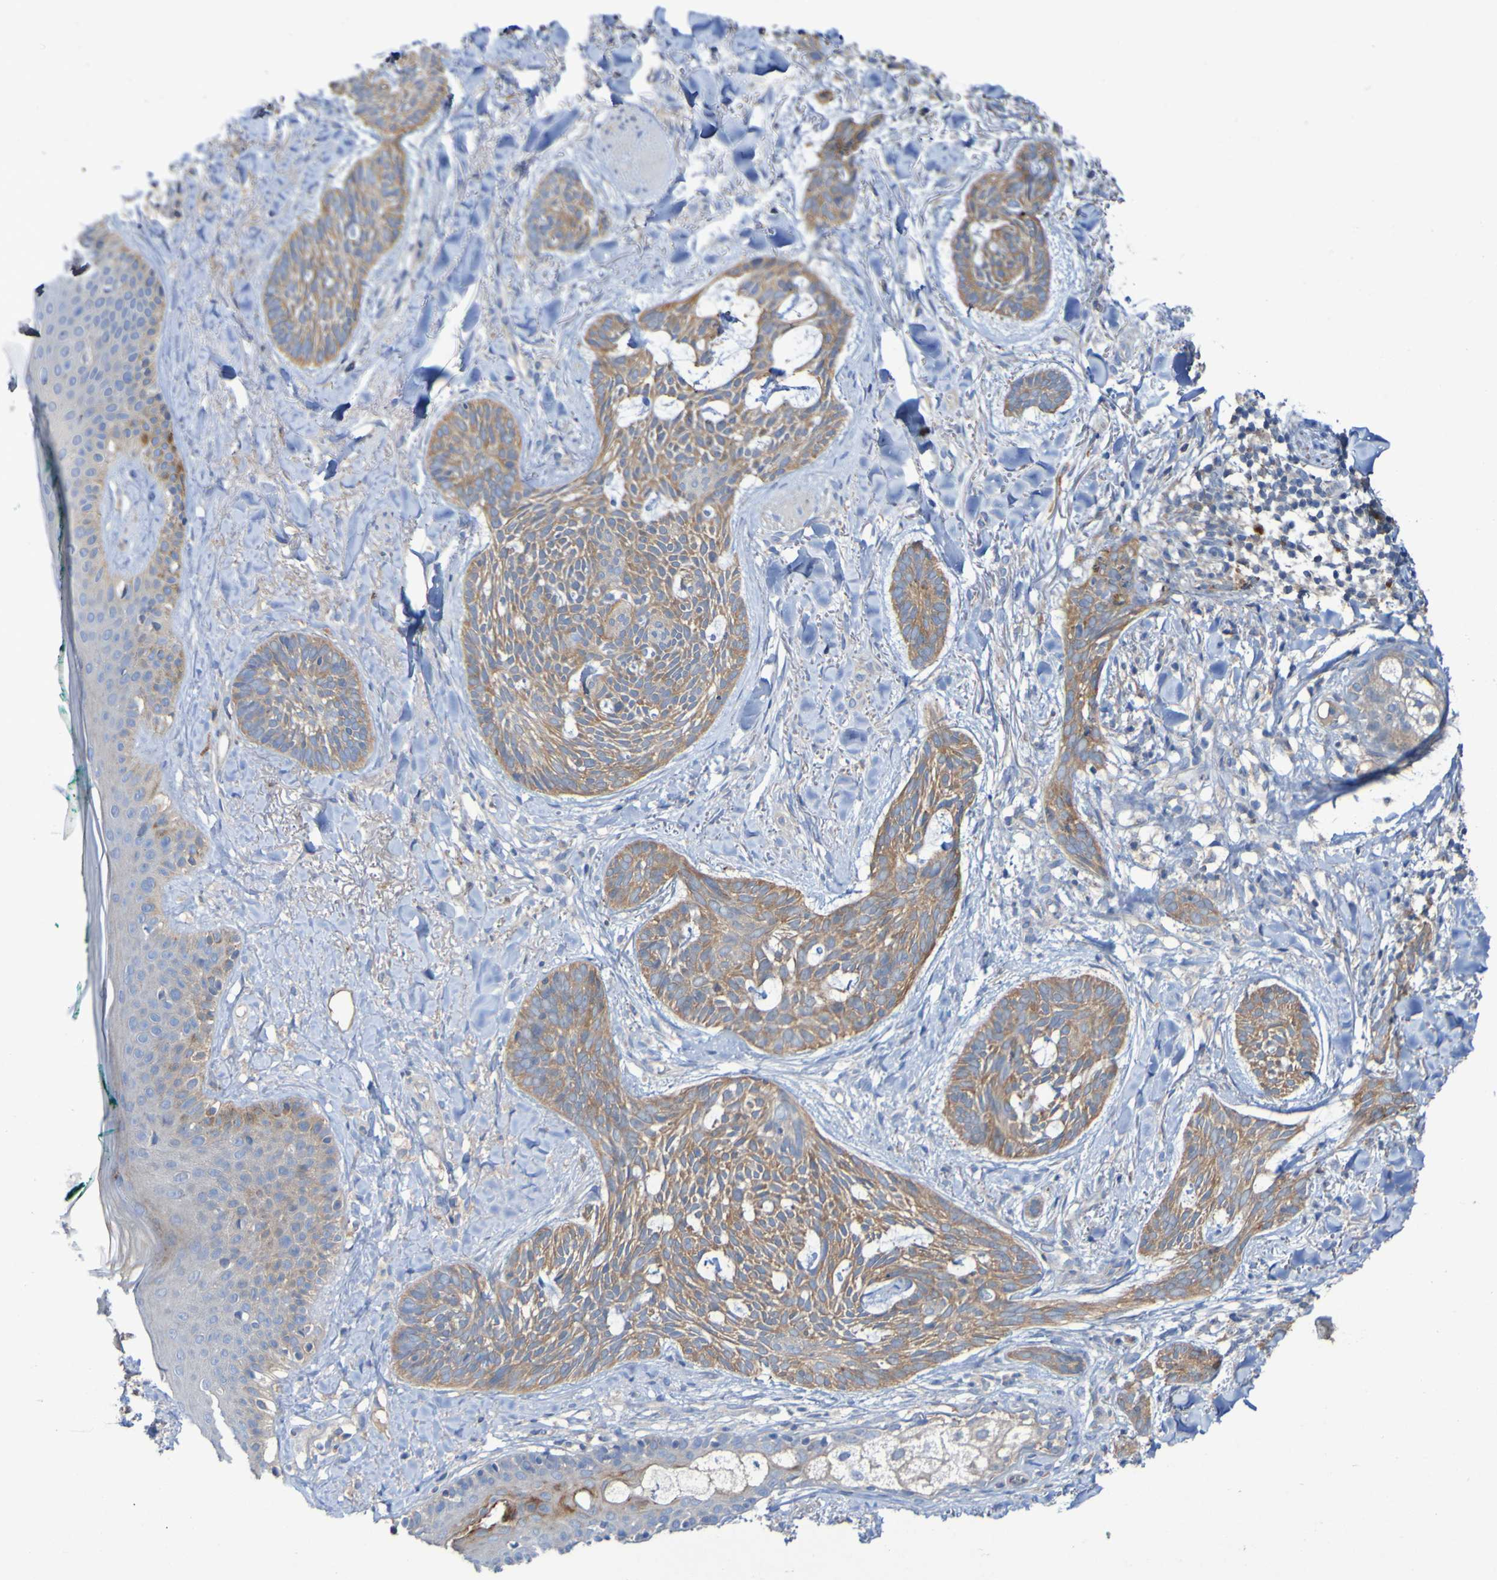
{"staining": {"intensity": "moderate", "quantity": ">75%", "location": "cytoplasmic/membranous"}, "tissue": "skin cancer", "cell_type": "Tumor cells", "image_type": "cancer", "snomed": [{"axis": "morphology", "description": "Basal cell carcinoma"}, {"axis": "topography", "description": "Skin"}], "caption": "Immunohistochemical staining of human skin cancer (basal cell carcinoma) reveals medium levels of moderate cytoplasmic/membranous expression in approximately >75% of tumor cells. (DAB (3,3'-diaminobenzidine) = brown stain, brightfield microscopy at high magnification).", "gene": "ARHGEF16", "patient": {"sex": "male", "age": 43}}